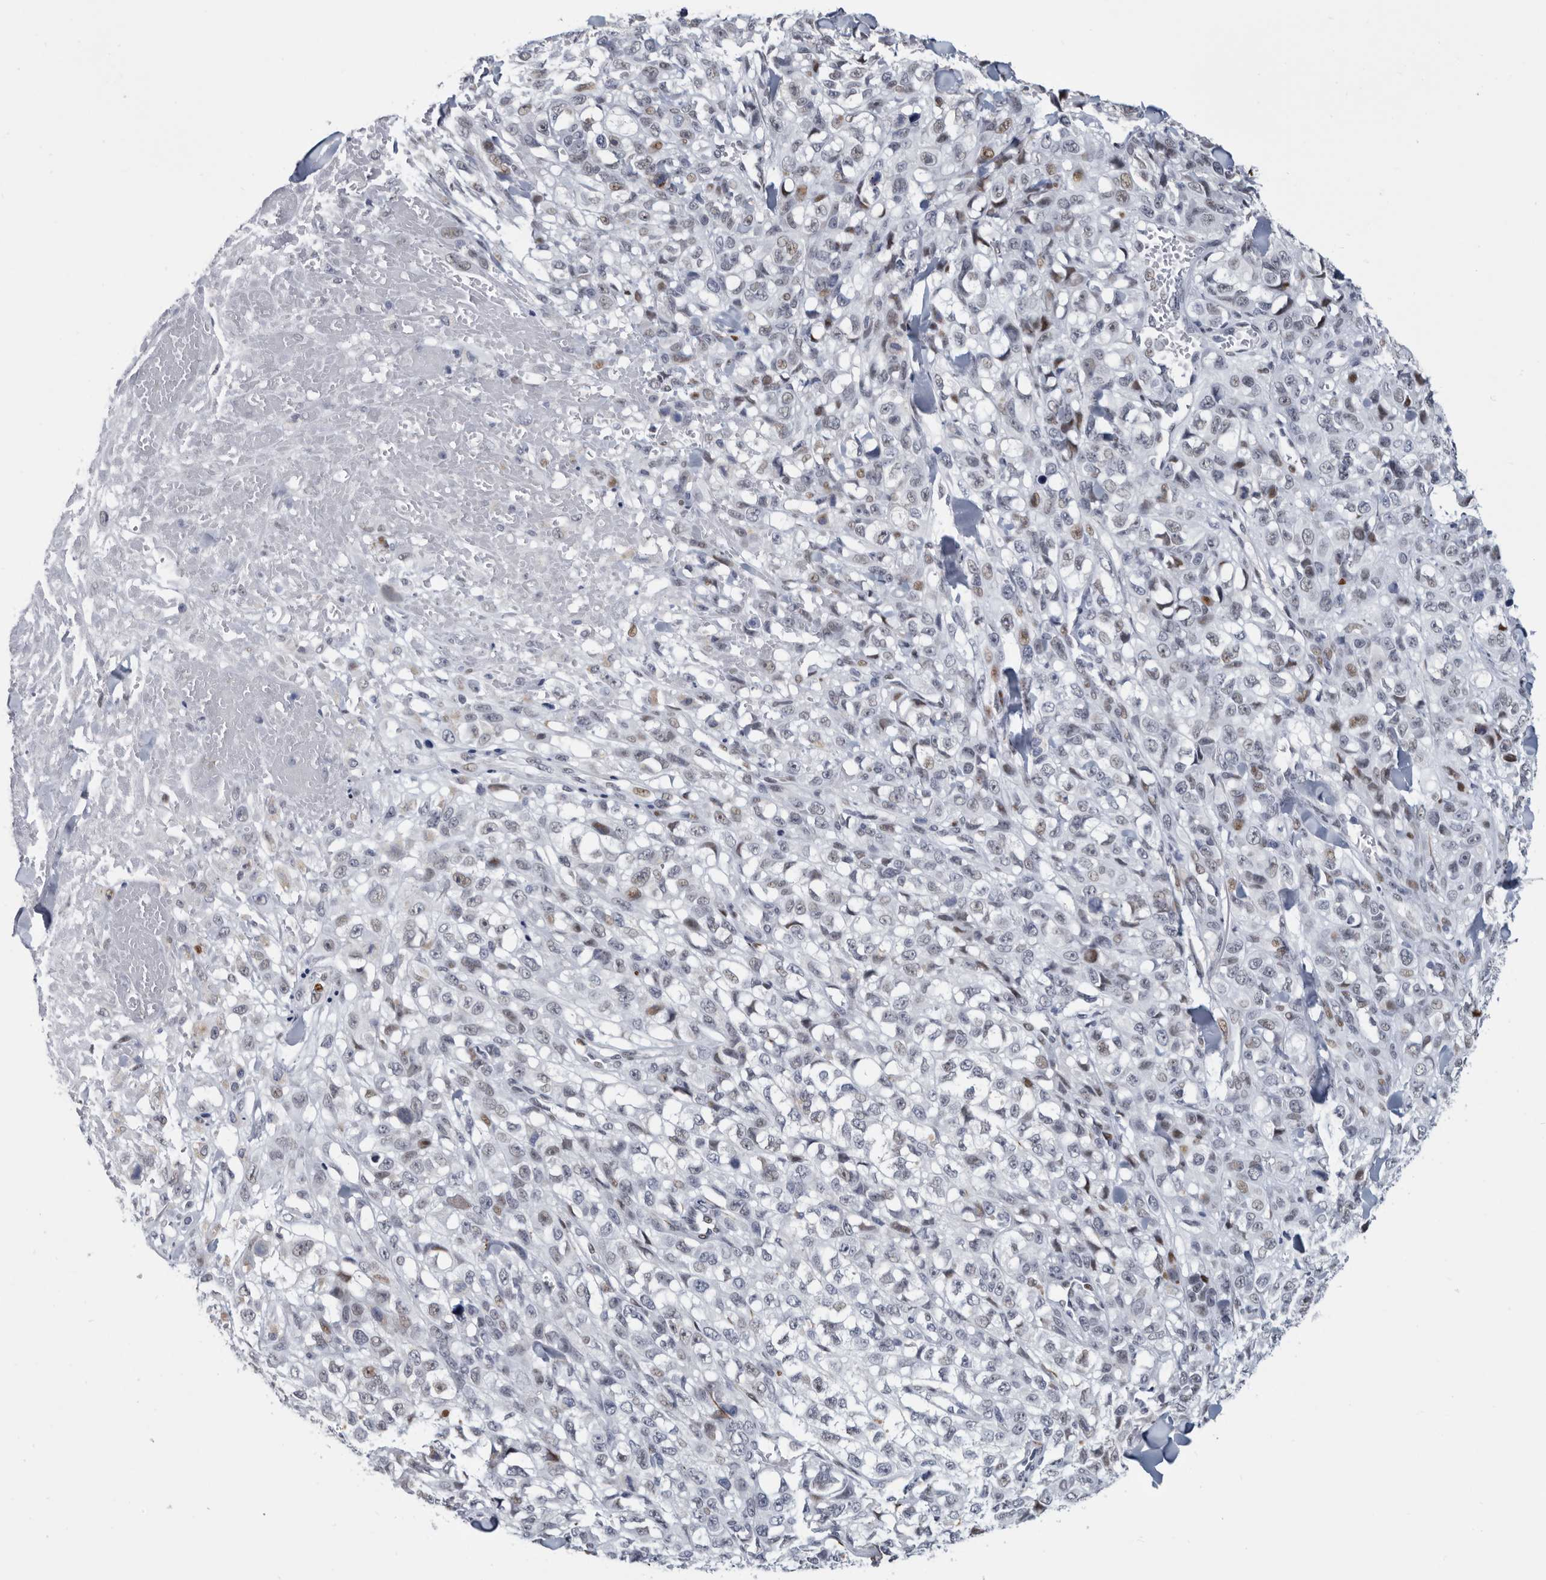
{"staining": {"intensity": "moderate", "quantity": "<25%", "location": "nuclear"}, "tissue": "melanoma", "cell_type": "Tumor cells", "image_type": "cancer", "snomed": [{"axis": "morphology", "description": "Malignant melanoma, Metastatic site"}, {"axis": "topography", "description": "Skin"}], "caption": "Protein analysis of malignant melanoma (metastatic site) tissue demonstrates moderate nuclear expression in about <25% of tumor cells.", "gene": "WRAP73", "patient": {"sex": "female", "age": 72}}